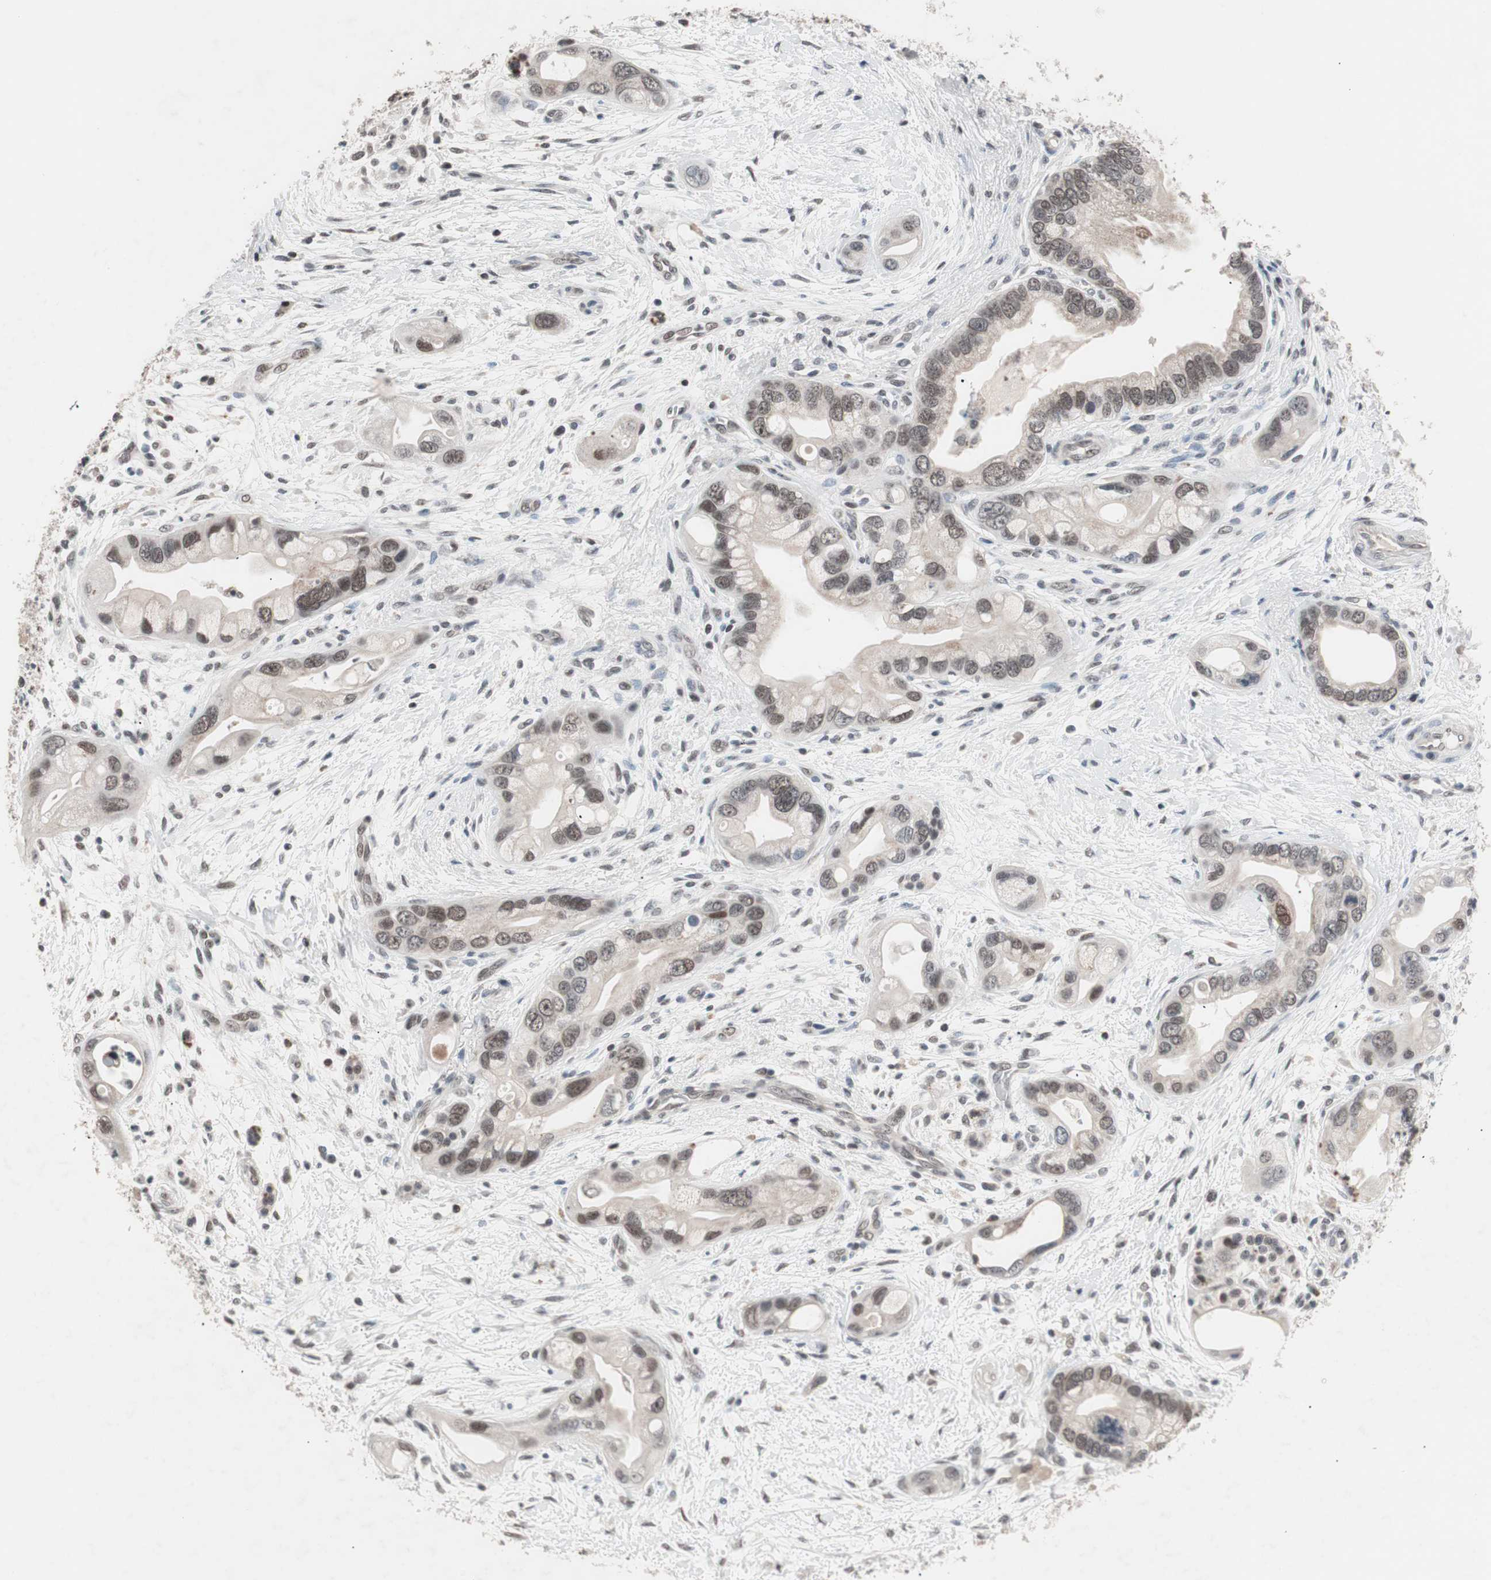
{"staining": {"intensity": "weak", "quantity": ">75%", "location": "nuclear"}, "tissue": "pancreatic cancer", "cell_type": "Tumor cells", "image_type": "cancer", "snomed": [{"axis": "morphology", "description": "Adenocarcinoma, NOS"}, {"axis": "topography", "description": "Pancreas"}], "caption": "Adenocarcinoma (pancreatic) stained with a protein marker demonstrates weak staining in tumor cells.", "gene": "LIG3", "patient": {"sex": "female", "age": 77}}